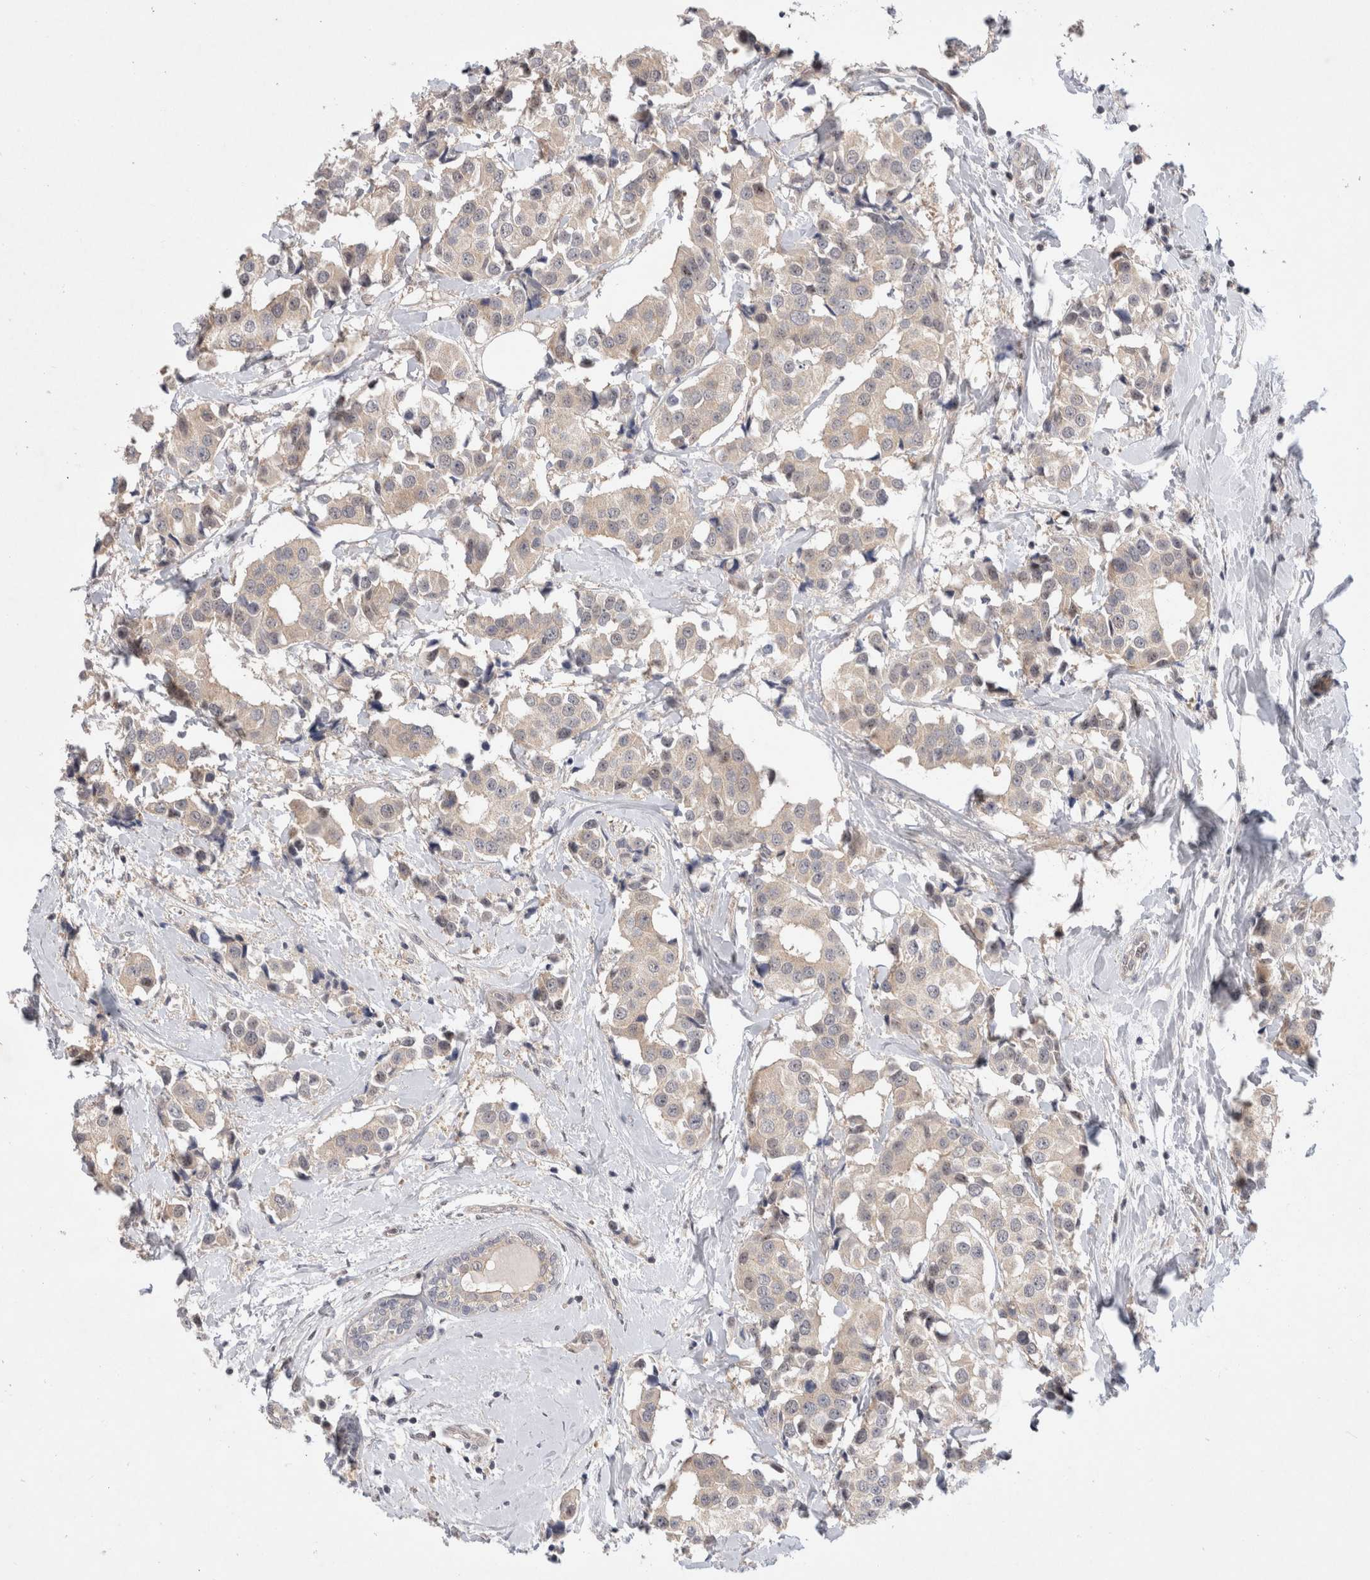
{"staining": {"intensity": "weak", "quantity": ">75%", "location": "cytoplasmic/membranous"}, "tissue": "breast cancer", "cell_type": "Tumor cells", "image_type": "cancer", "snomed": [{"axis": "morphology", "description": "Normal tissue, NOS"}, {"axis": "morphology", "description": "Duct carcinoma"}, {"axis": "topography", "description": "Breast"}], "caption": "Human breast cancer stained with a protein marker displays weak staining in tumor cells.", "gene": "CERS3", "patient": {"sex": "female", "age": 39}}